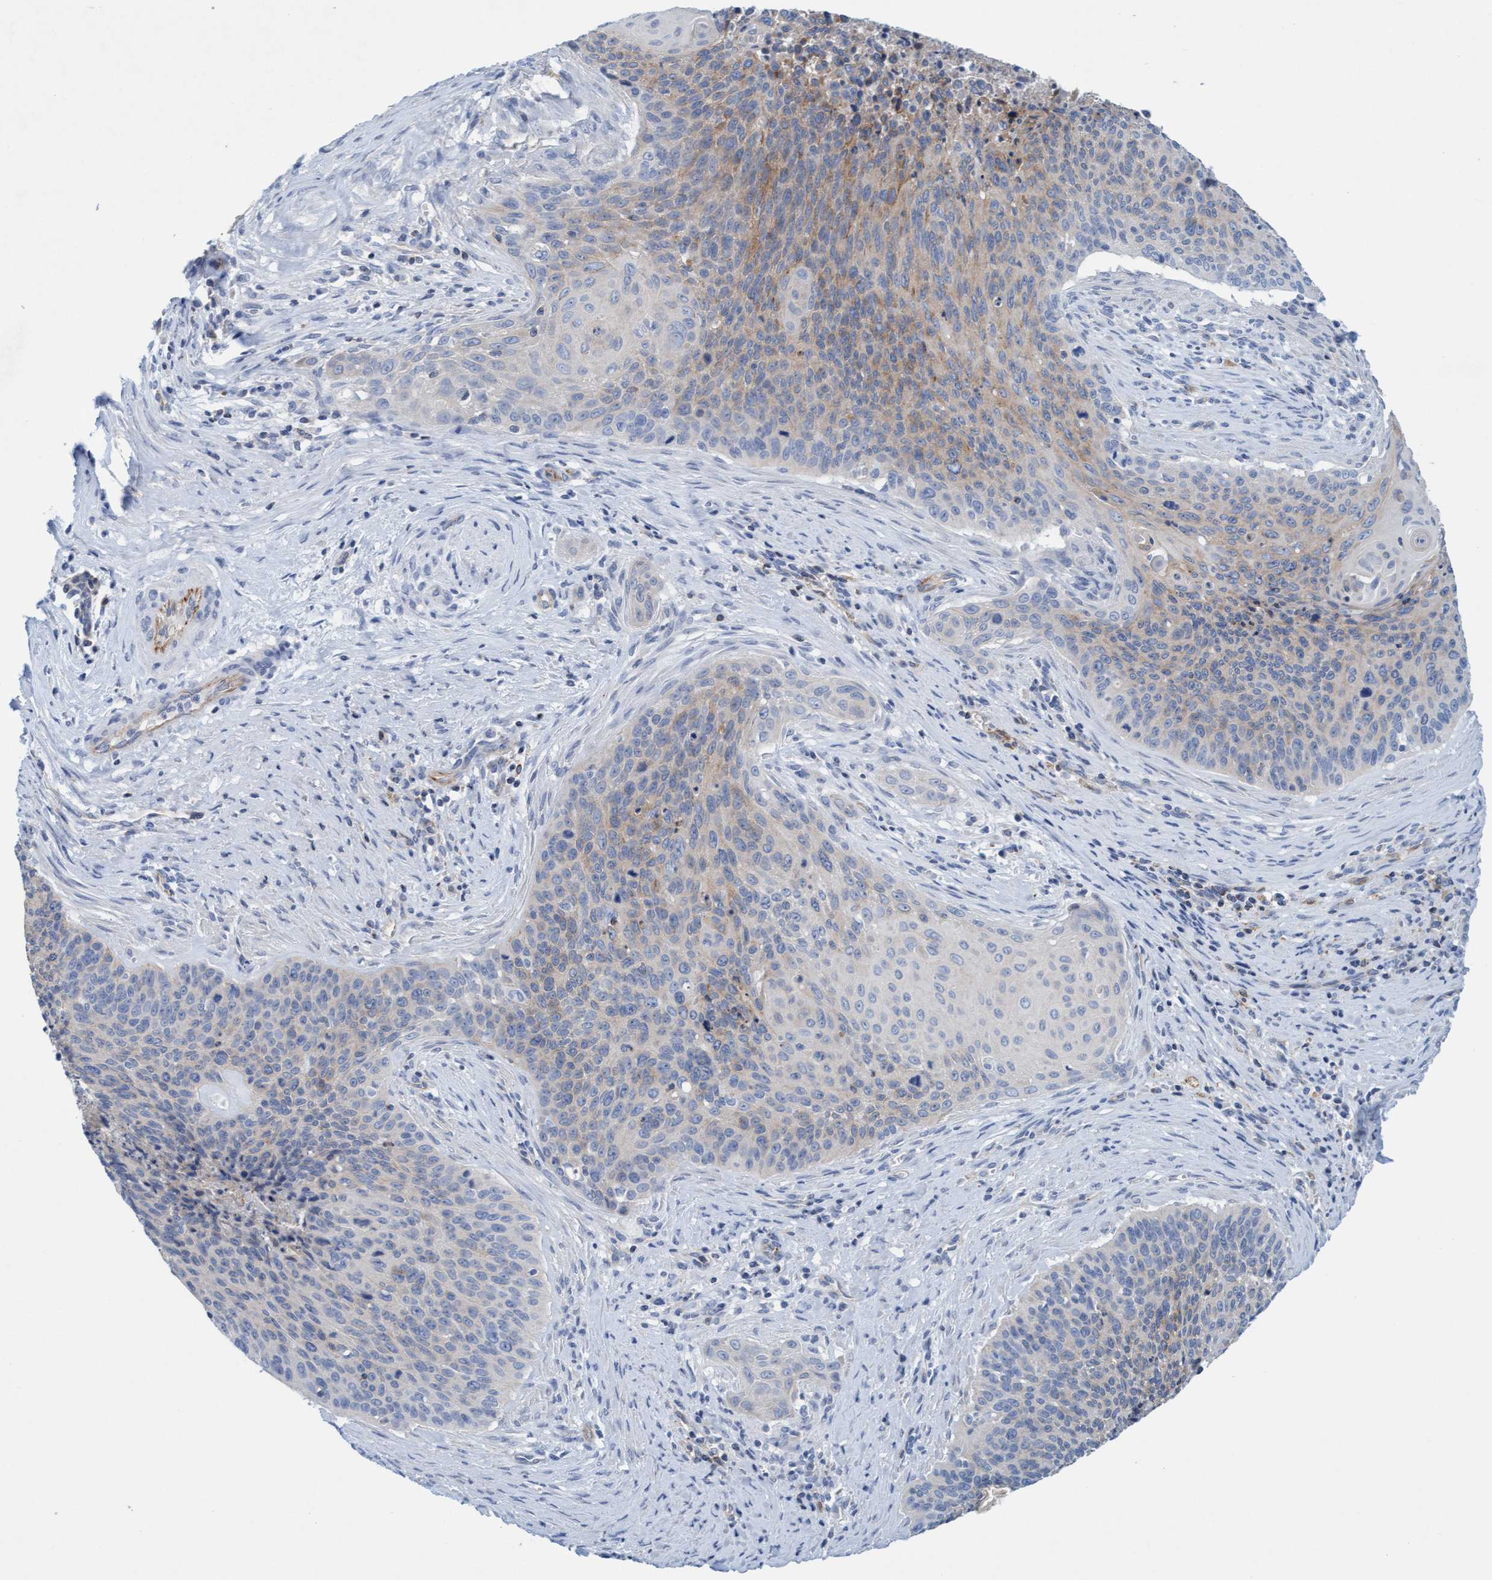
{"staining": {"intensity": "weak", "quantity": "25%-75%", "location": "cytoplasmic/membranous"}, "tissue": "cervical cancer", "cell_type": "Tumor cells", "image_type": "cancer", "snomed": [{"axis": "morphology", "description": "Squamous cell carcinoma, NOS"}, {"axis": "topography", "description": "Cervix"}], "caption": "Cervical cancer stained for a protein (brown) exhibits weak cytoplasmic/membranous positive positivity in about 25%-75% of tumor cells.", "gene": "SIGIRR", "patient": {"sex": "female", "age": 55}}